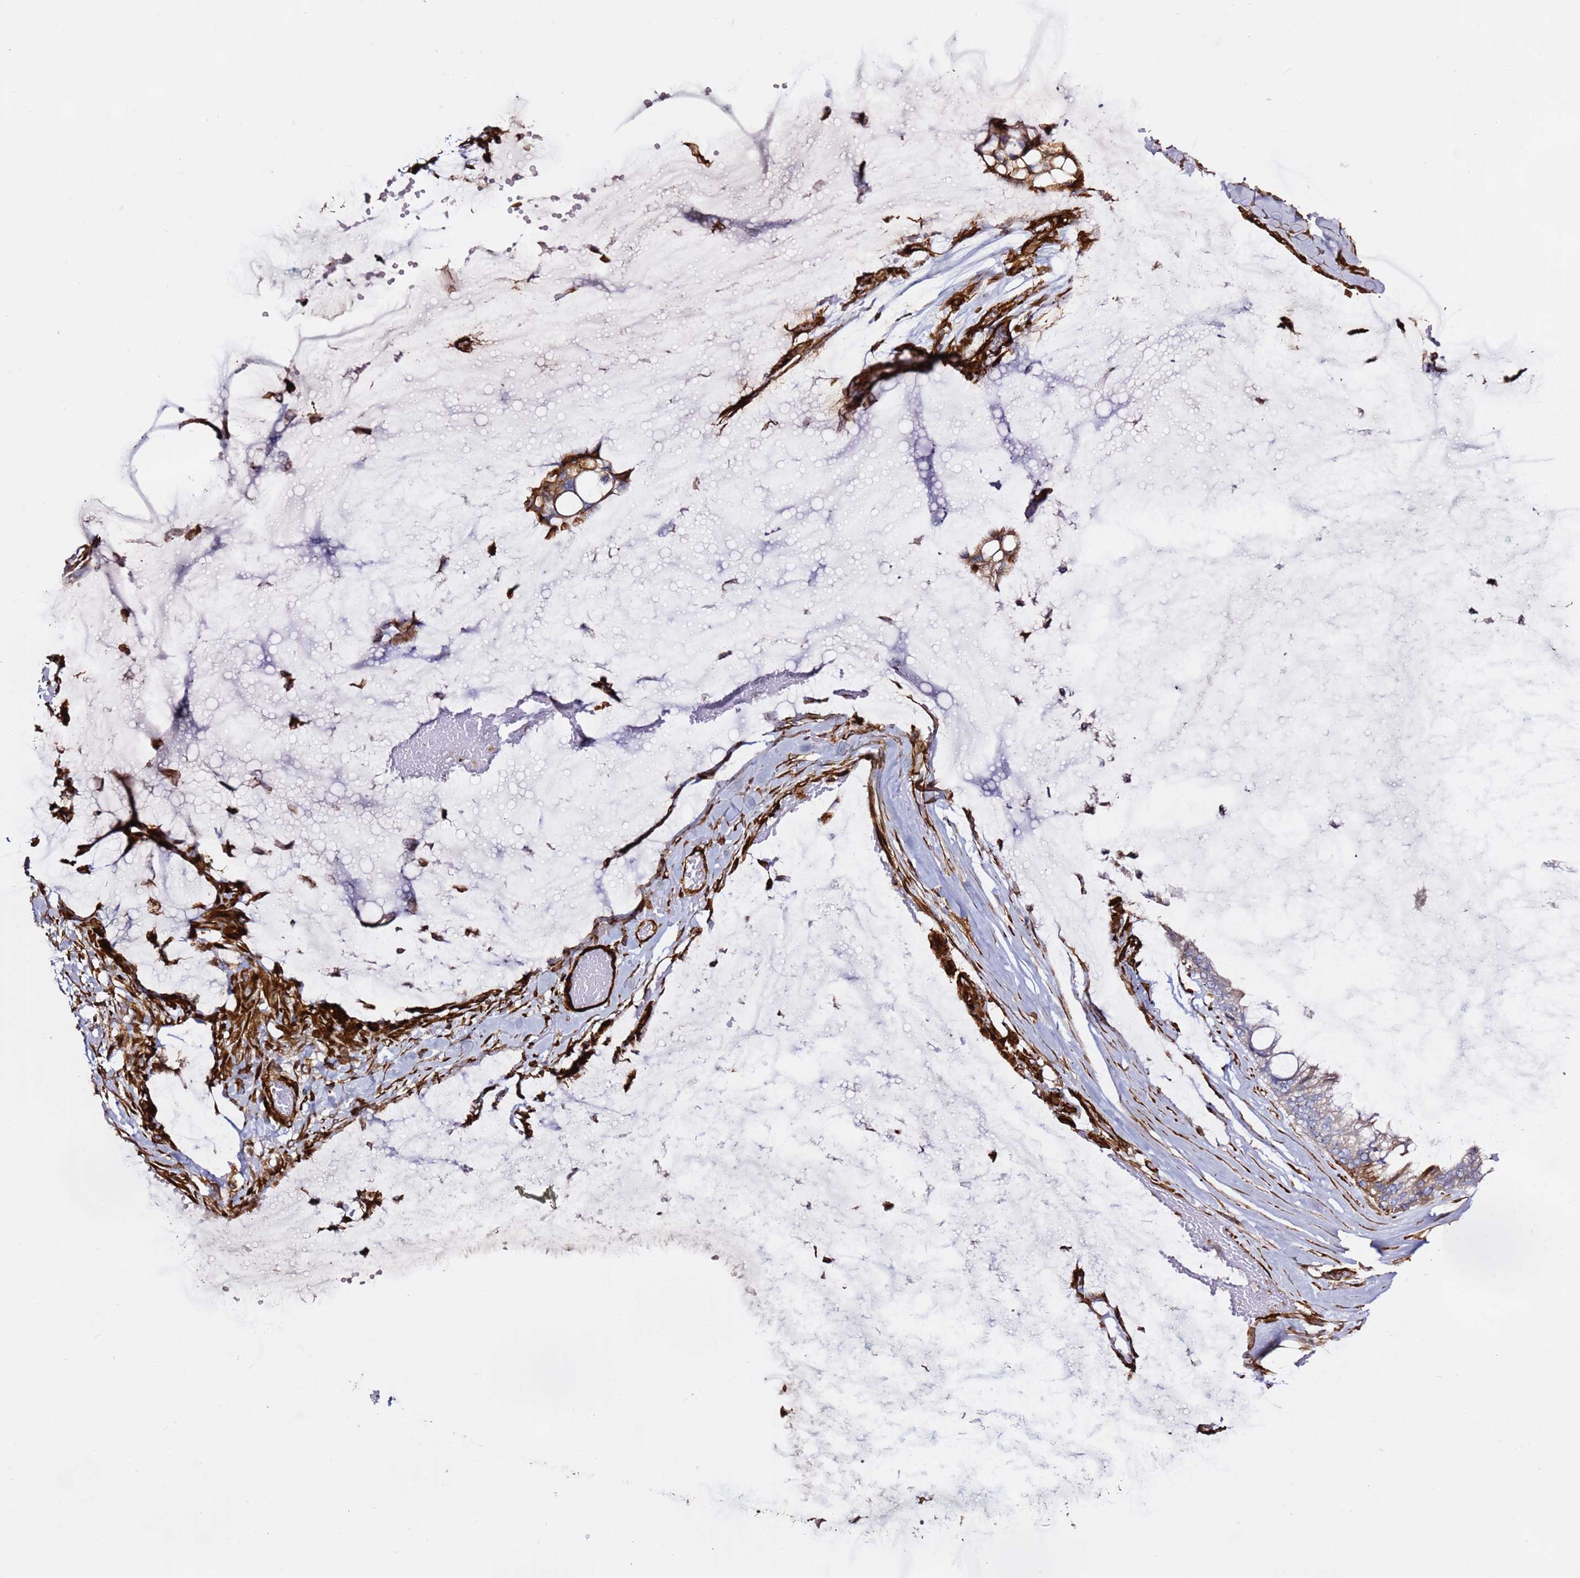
{"staining": {"intensity": "moderate", "quantity": "25%-75%", "location": "cytoplasmic/membranous"}, "tissue": "ovarian cancer", "cell_type": "Tumor cells", "image_type": "cancer", "snomed": [{"axis": "morphology", "description": "Cystadenocarcinoma, mucinous, NOS"}, {"axis": "topography", "description": "Ovary"}], "caption": "The immunohistochemical stain shows moderate cytoplasmic/membranous expression in tumor cells of mucinous cystadenocarcinoma (ovarian) tissue.", "gene": "MRGPRE", "patient": {"sex": "female", "age": 39}}